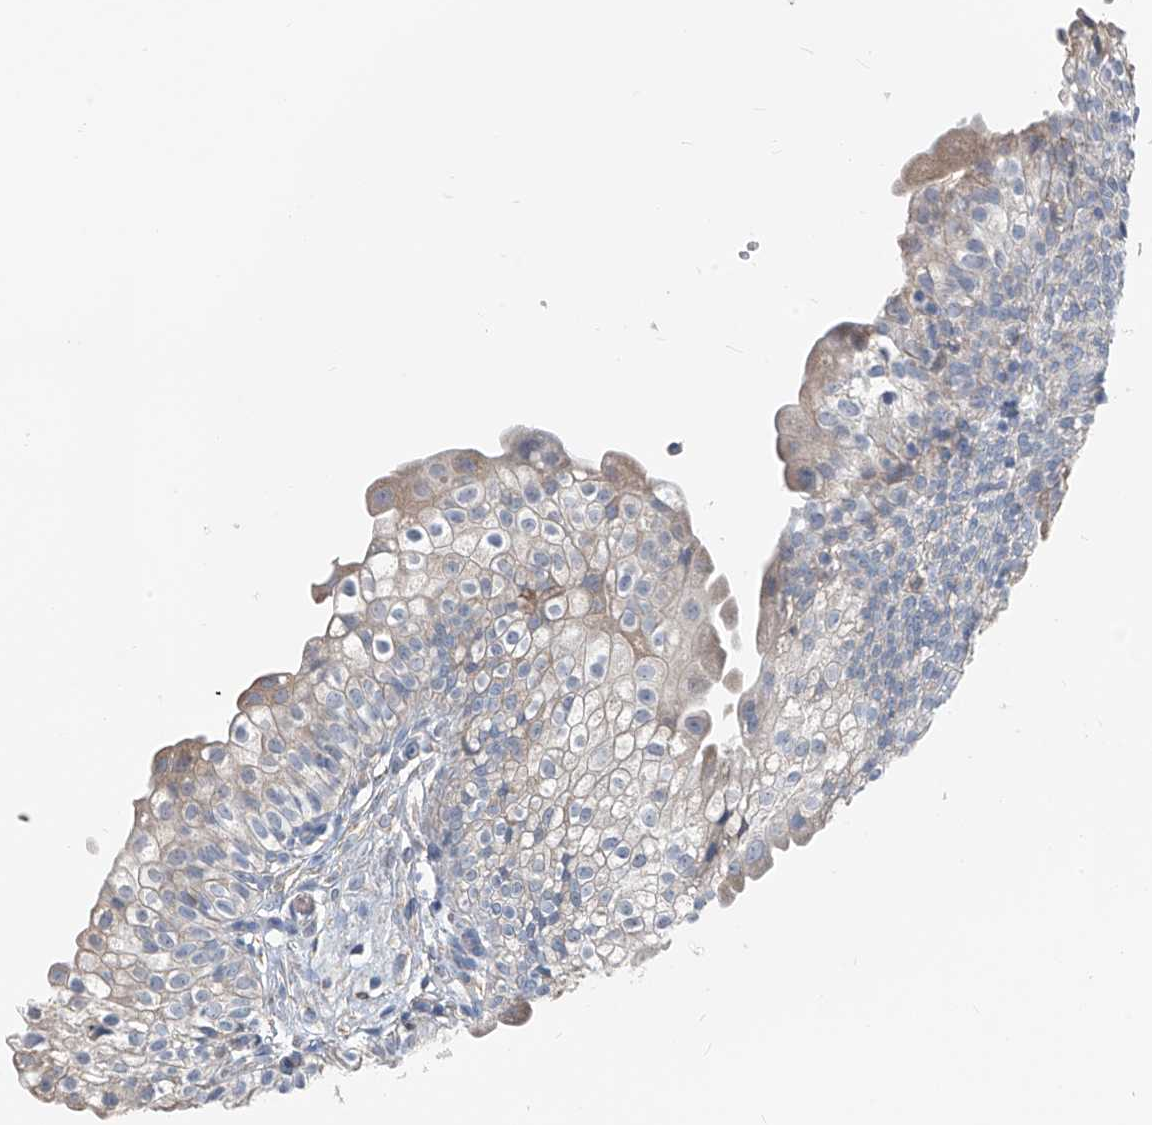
{"staining": {"intensity": "negative", "quantity": "none", "location": "none"}, "tissue": "urinary bladder", "cell_type": "Urothelial cells", "image_type": "normal", "snomed": [{"axis": "morphology", "description": "Normal tissue, NOS"}, {"axis": "topography", "description": "Urinary bladder"}], "caption": "Urothelial cells show no significant expression in unremarkable urinary bladder. (Immunohistochemistry, brightfield microscopy, high magnification).", "gene": "FGD2", "patient": {"sex": "male", "age": 55}}